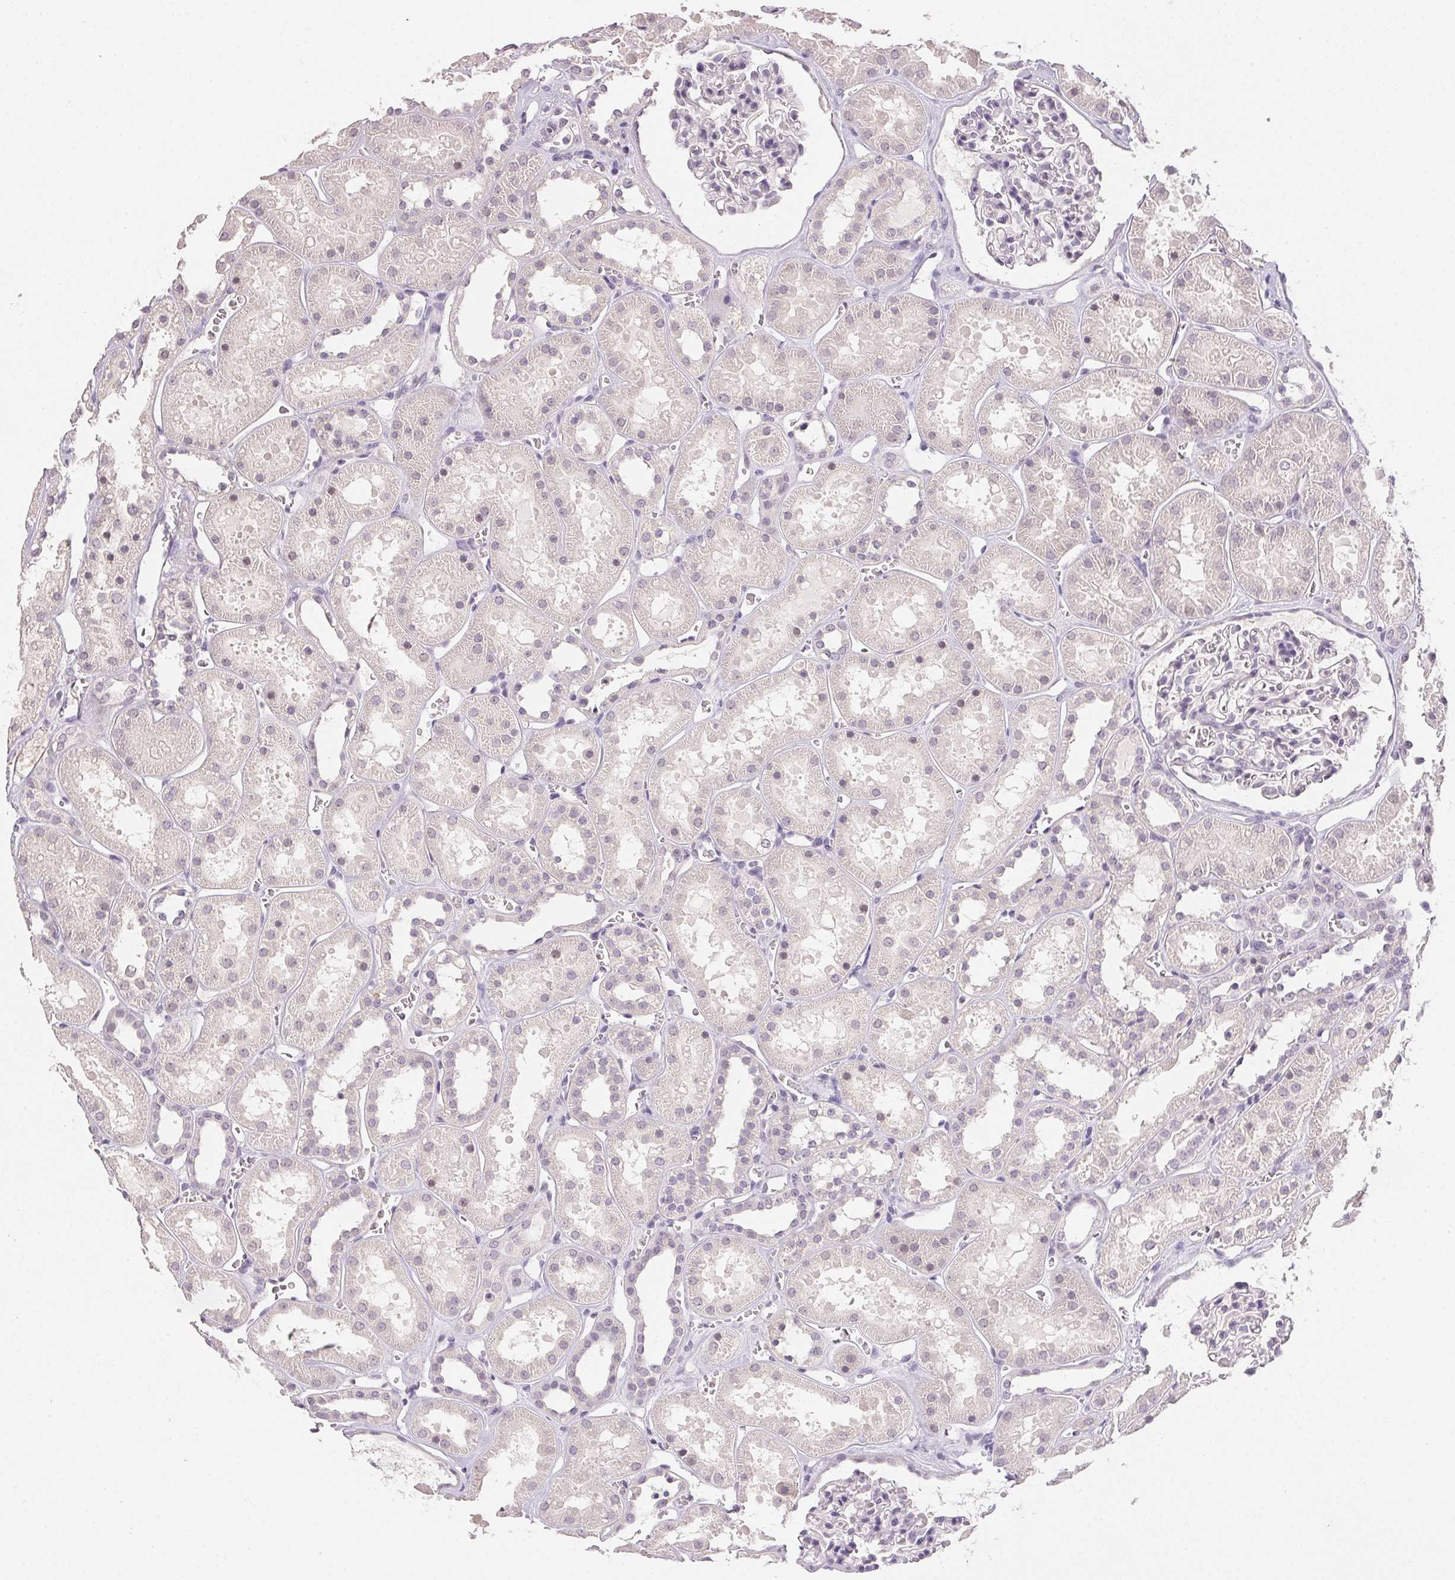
{"staining": {"intensity": "negative", "quantity": "none", "location": "none"}, "tissue": "kidney", "cell_type": "Cells in glomeruli", "image_type": "normal", "snomed": [{"axis": "morphology", "description": "Normal tissue, NOS"}, {"axis": "topography", "description": "Kidney"}], "caption": "High magnification brightfield microscopy of normal kidney stained with DAB (brown) and counterstained with hematoxylin (blue): cells in glomeruli show no significant expression. (Immunohistochemistry (ihc), brightfield microscopy, high magnification).", "gene": "POLR3G", "patient": {"sex": "female", "age": 41}}